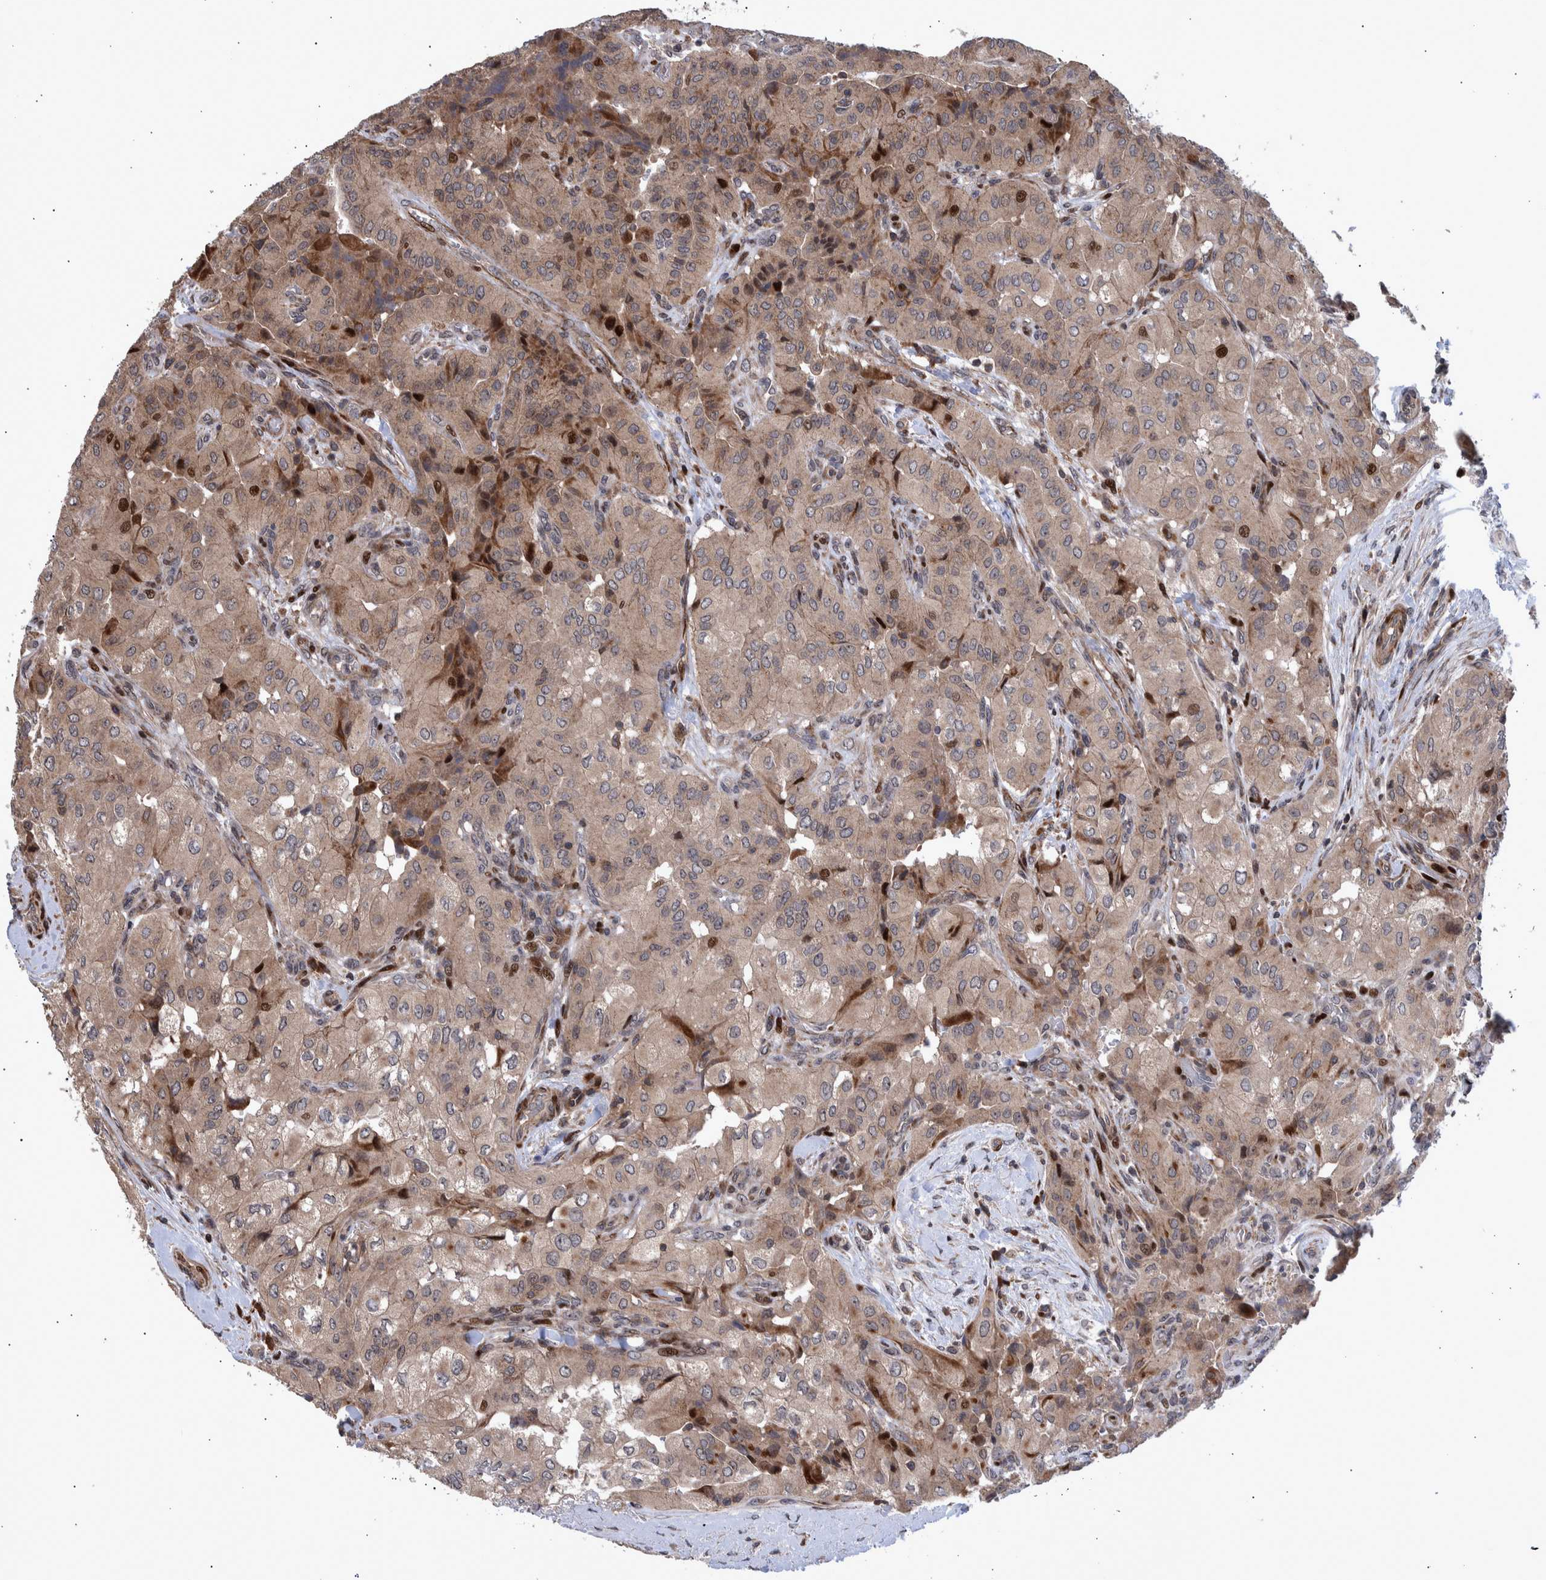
{"staining": {"intensity": "weak", "quantity": ">75%", "location": "cytoplasmic/membranous"}, "tissue": "thyroid cancer", "cell_type": "Tumor cells", "image_type": "cancer", "snomed": [{"axis": "morphology", "description": "Papillary adenocarcinoma, NOS"}, {"axis": "topography", "description": "Thyroid gland"}], "caption": "A low amount of weak cytoplasmic/membranous staining is appreciated in about >75% of tumor cells in thyroid cancer (papillary adenocarcinoma) tissue. (DAB IHC, brown staining for protein, blue staining for nuclei).", "gene": "SHISA6", "patient": {"sex": "female", "age": 59}}